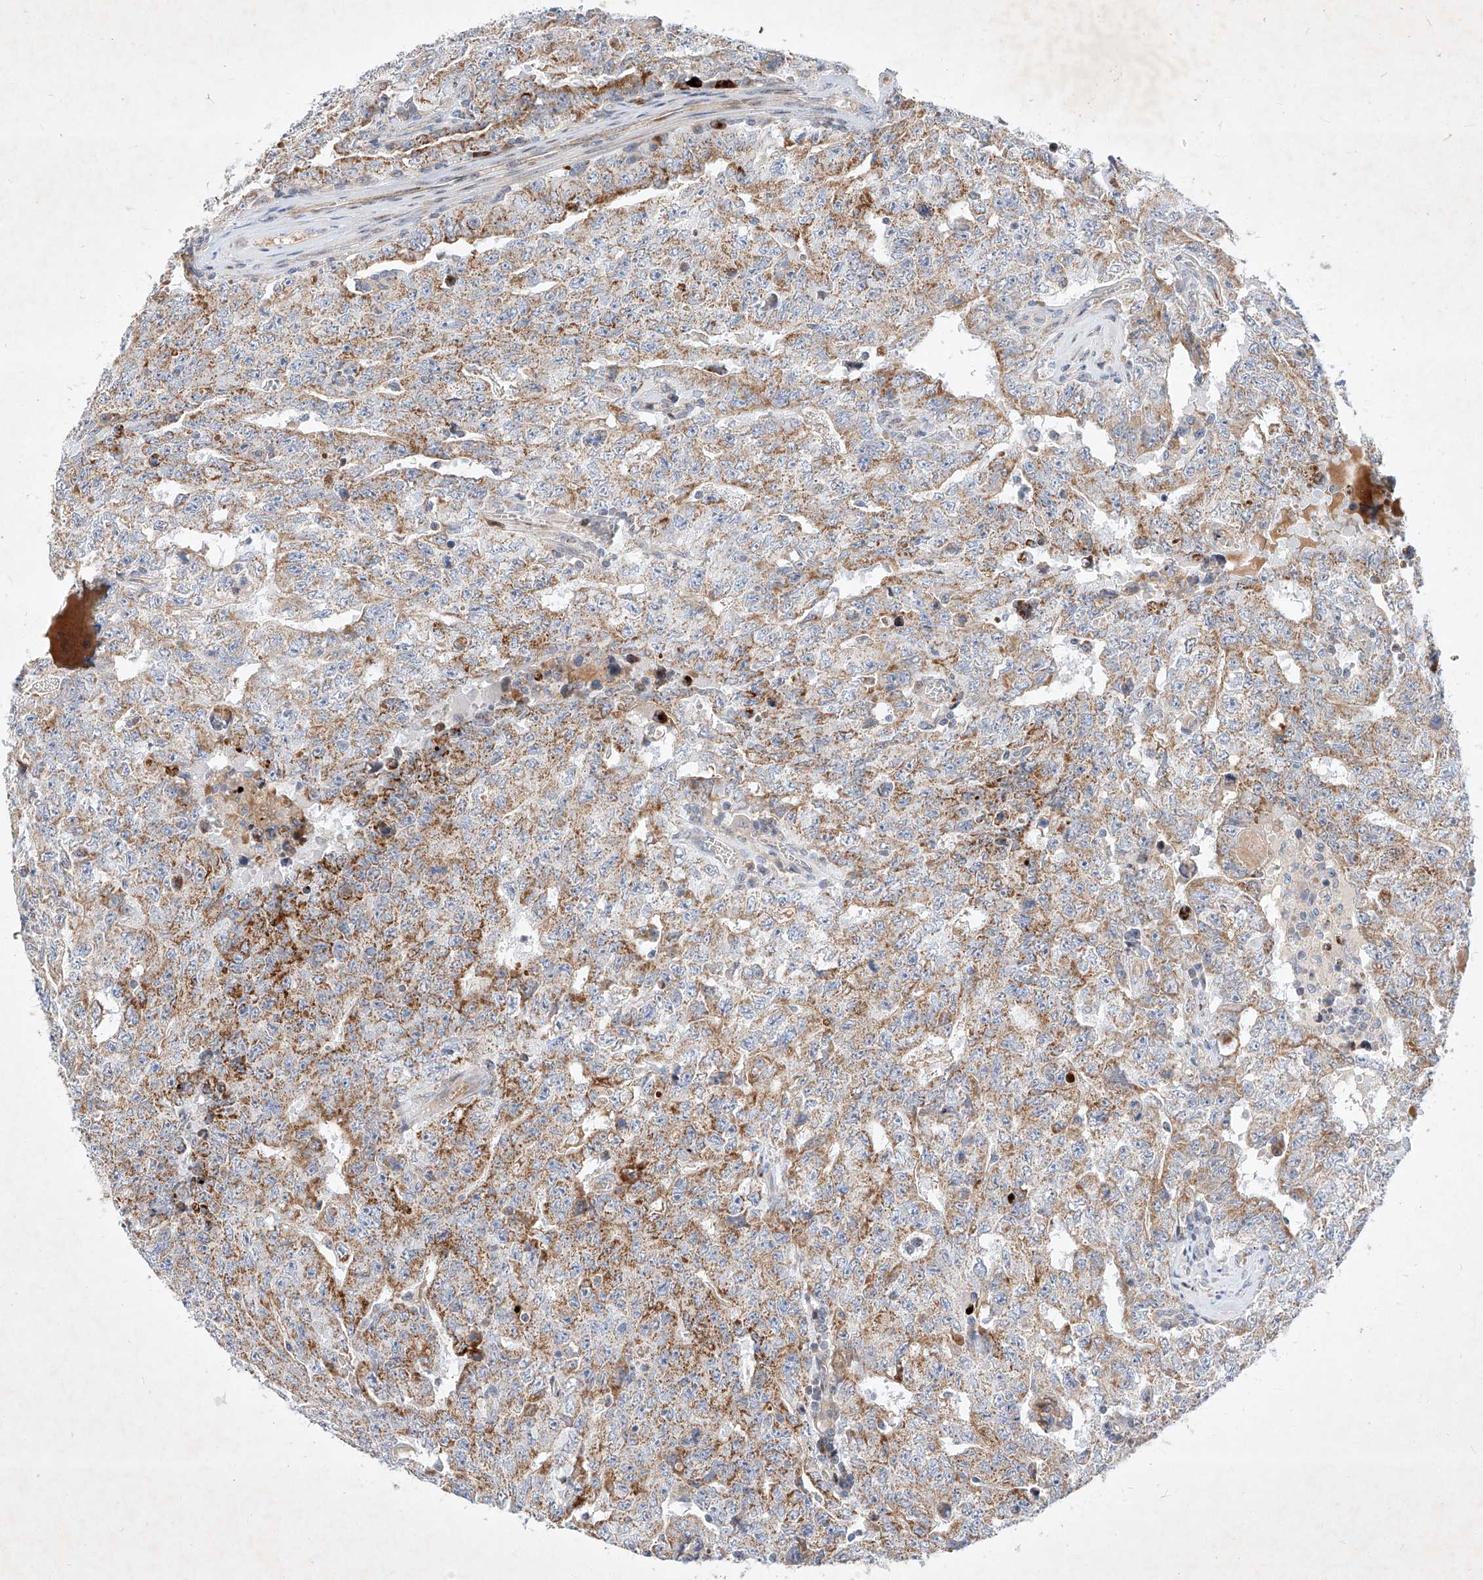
{"staining": {"intensity": "moderate", "quantity": ">75%", "location": "cytoplasmic/membranous"}, "tissue": "testis cancer", "cell_type": "Tumor cells", "image_type": "cancer", "snomed": [{"axis": "morphology", "description": "Carcinoma, Embryonal, NOS"}, {"axis": "topography", "description": "Testis"}], "caption": "Immunohistochemistry (IHC) (DAB) staining of embryonal carcinoma (testis) shows moderate cytoplasmic/membranous protein positivity in about >75% of tumor cells. (DAB IHC with brightfield microscopy, high magnification).", "gene": "OSGEPL1", "patient": {"sex": "male", "age": 26}}